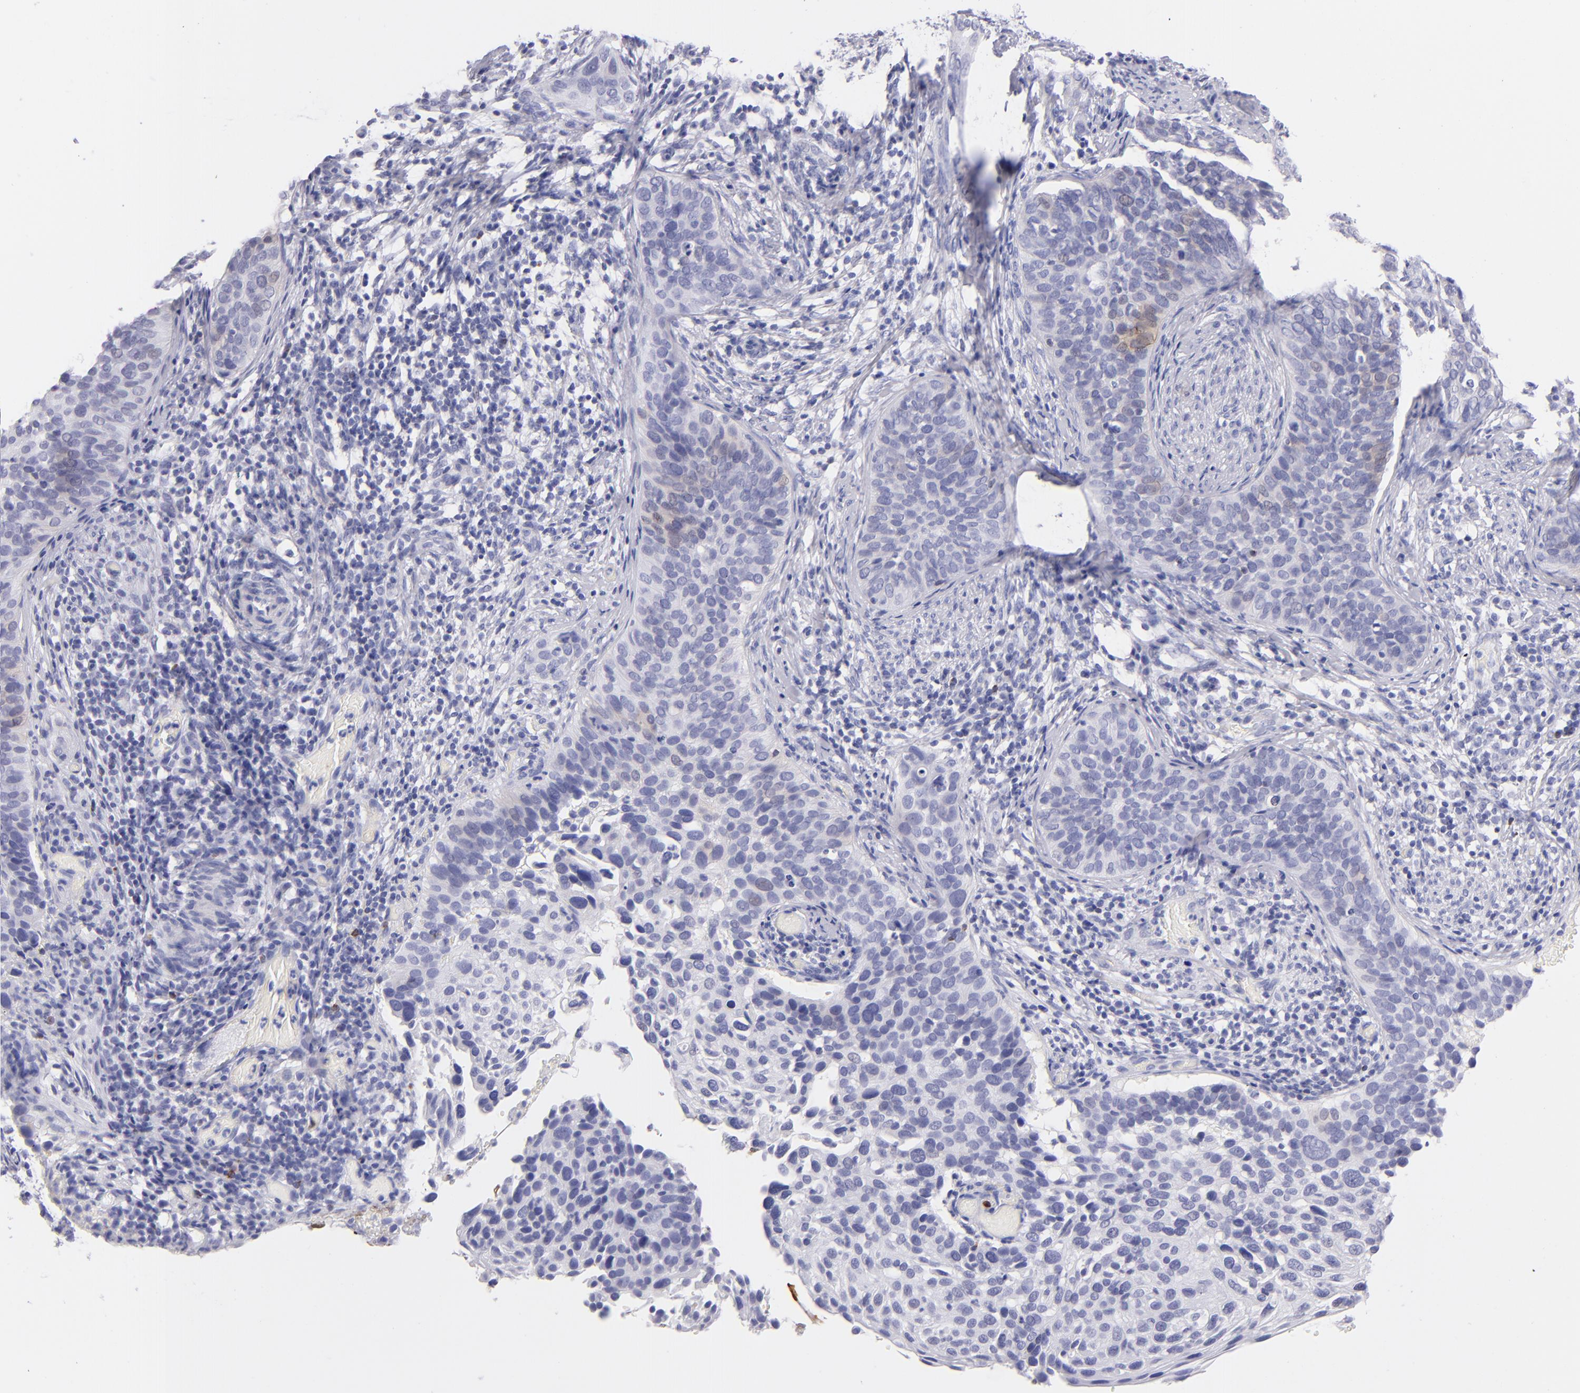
{"staining": {"intensity": "negative", "quantity": "none", "location": "none"}, "tissue": "cervical cancer", "cell_type": "Tumor cells", "image_type": "cancer", "snomed": [{"axis": "morphology", "description": "Squamous cell carcinoma, NOS"}, {"axis": "topography", "description": "Cervix"}], "caption": "IHC image of neoplastic tissue: cervical cancer (squamous cell carcinoma) stained with DAB displays no significant protein staining in tumor cells. The staining was performed using DAB (3,3'-diaminobenzidine) to visualize the protein expression in brown, while the nuclei were stained in blue with hematoxylin (Magnification: 20x).", "gene": "PRF1", "patient": {"sex": "female", "age": 31}}